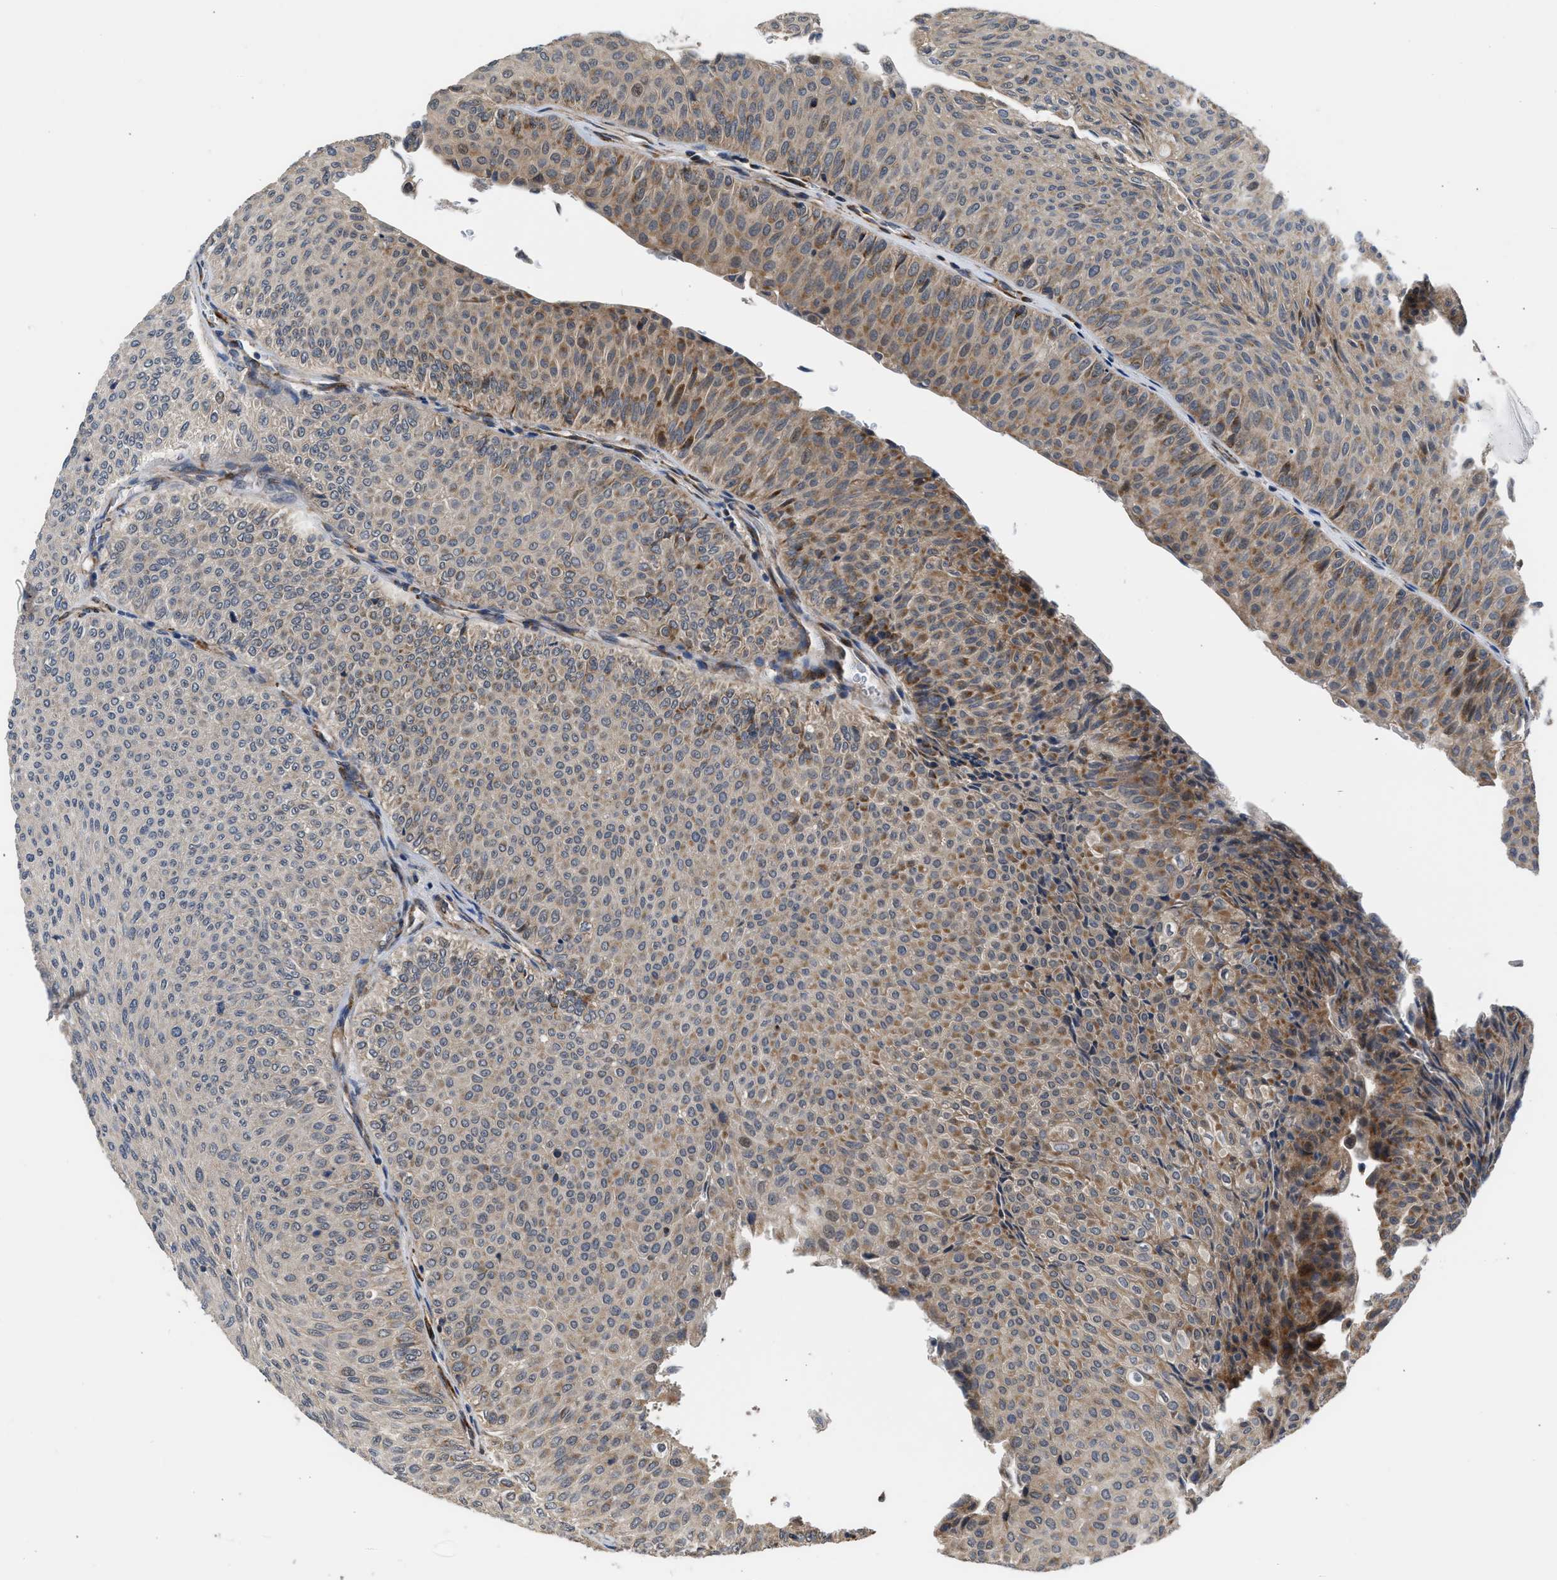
{"staining": {"intensity": "moderate", "quantity": "25%-75%", "location": "cytoplasmic/membranous"}, "tissue": "urothelial cancer", "cell_type": "Tumor cells", "image_type": "cancer", "snomed": [{"axis": "morphology", "description": "Urothelial carcinoma, Low grade"}, {"axis": "topography", "description": "Urinary bladder"}], "caption": "Urothelial carcinoma (low-grade) stained for a protein exhibits moderate cytoplasmic/membranous positivity in tumor cells.", "gene": "POLG2", "patient": {"sex": "male", "age": 78}}